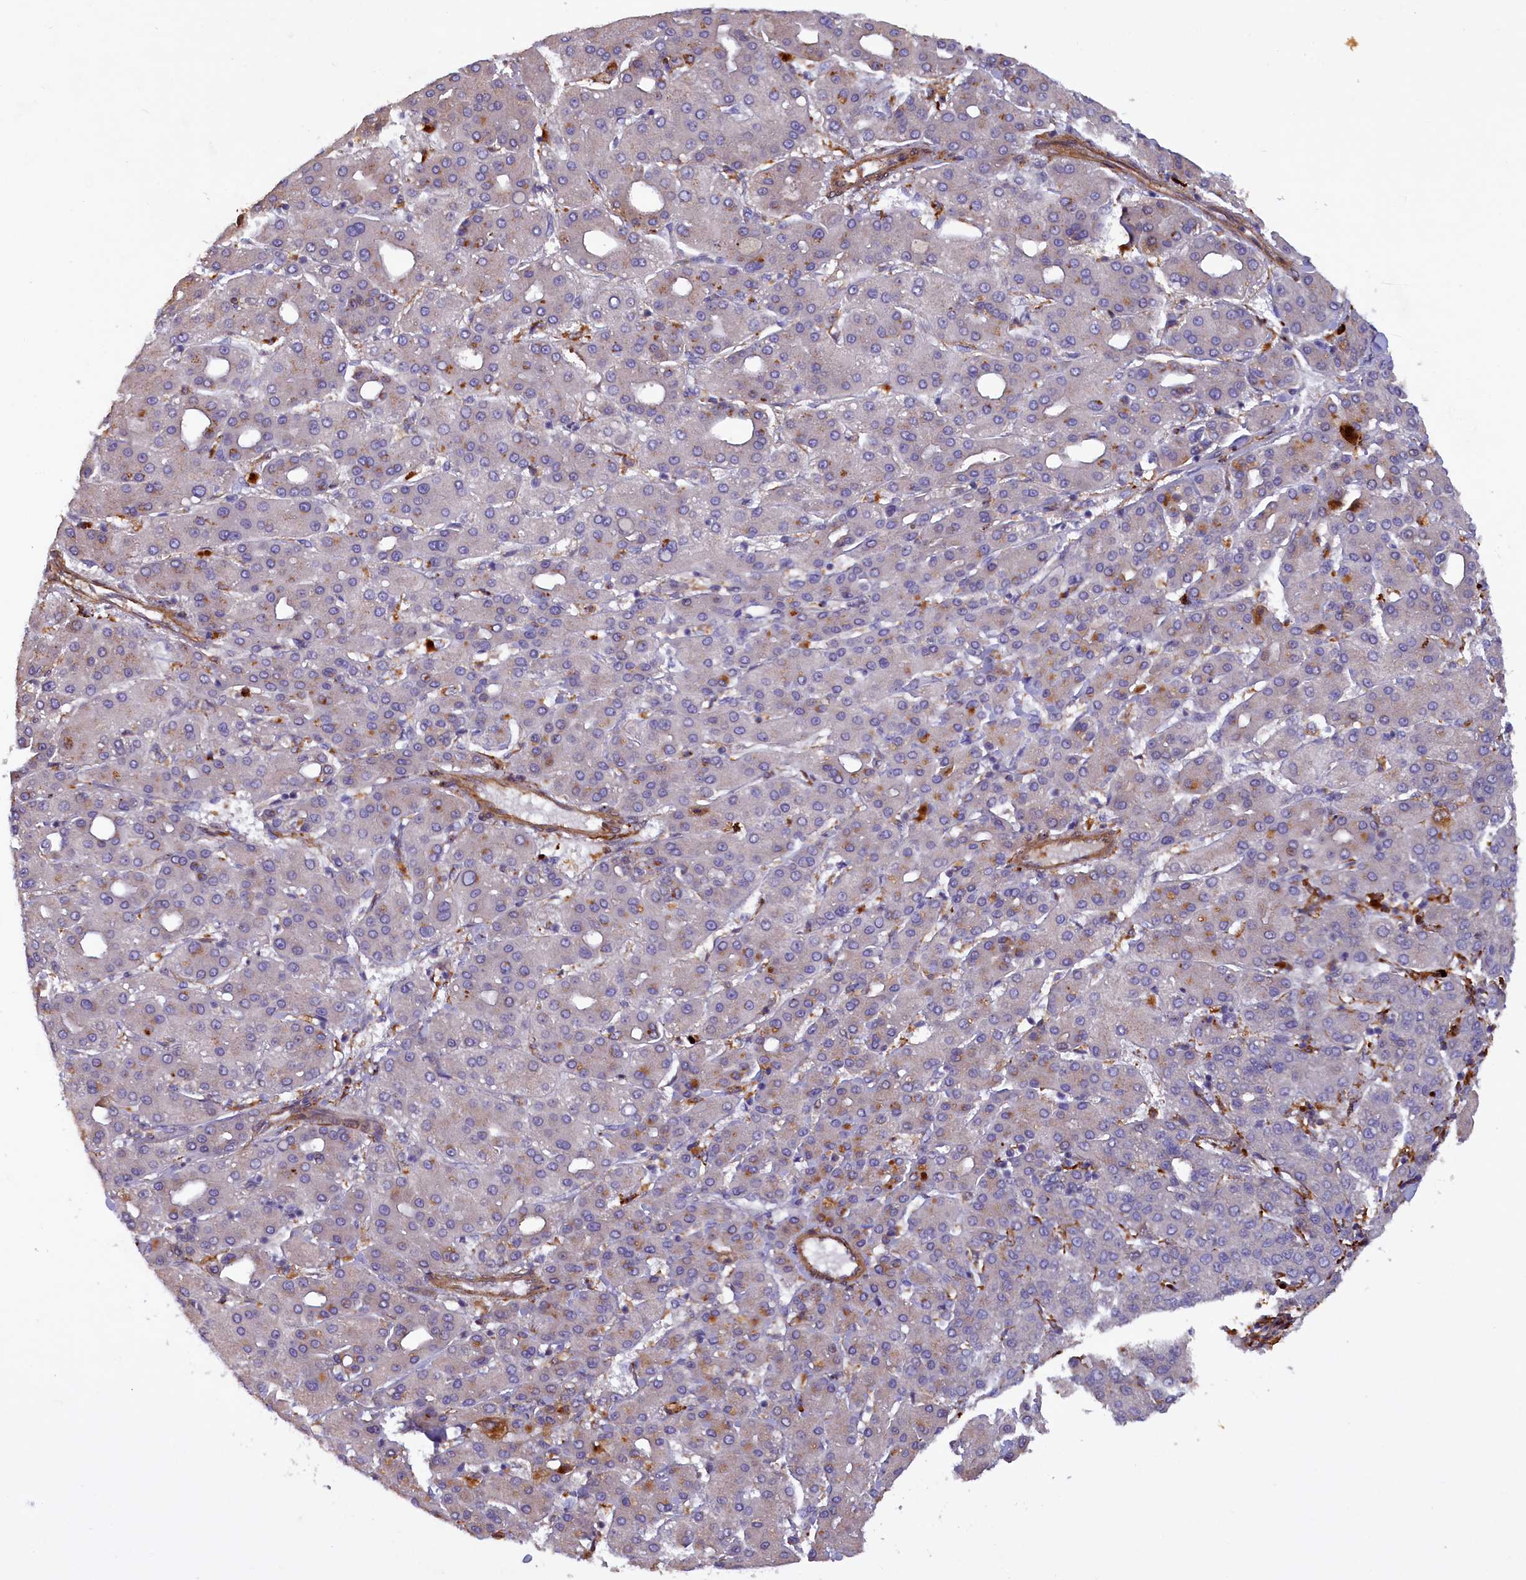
{"staining": {"intensity": "weak", "quantity": "<25%", "location": "cytoplasmic/membranous"}, "tissue": "liver cancer", "cell_type": "Tumor cells", "image_type": "cancer", "snomed": [{"axis": "morphology", "description": "Carcinoma, Hepatocellular, NOS"}, {"axis": "topography", "description": "Liver"}], "caption": "Immunohistochemistry (IHC) image of human liver cancer stained for a protein (brown), which reveals no staining in tumor cells.", "gene": "FERMT1", "patient": {"sex": "male", "age": 65}}